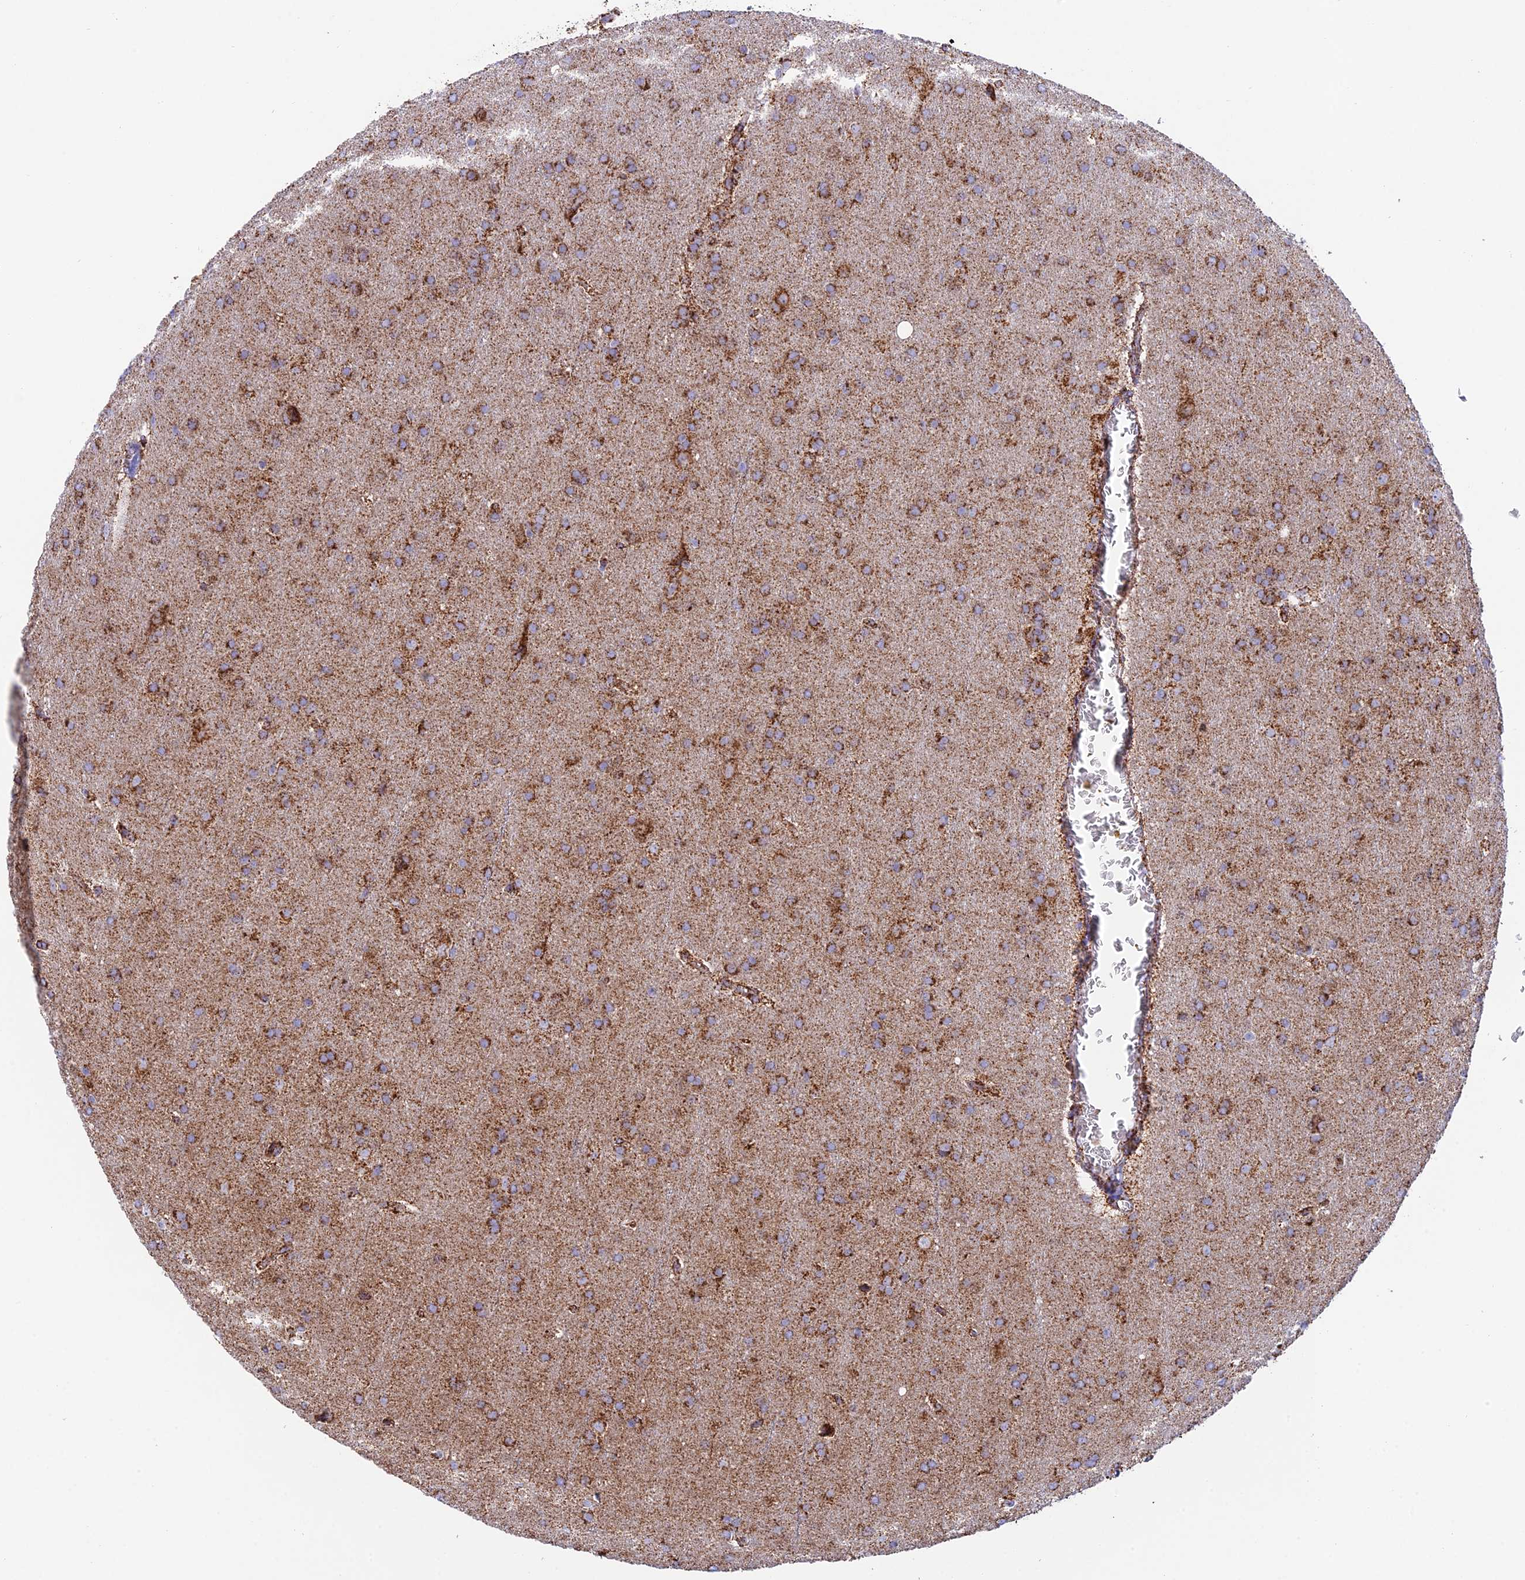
{"staining": {"intensity": "strong", "quantity": "25%-75%", "location": "cytoplasmic/membranous"}, "tissue": "glioma", "cell_type": "Tumor cells", "image_type": "cancer", "snomed": [{"axis": "morphology", "description": "Glioma, malignant, Low grade"}, {"axis": "topography", "description": "Brain"}], "caption": "Malignant glioma (low-grade) stained with DAB (3,3'-diaminobenzidine) immunohistochemistry displays high levels of strong cytoplasmic/membranous expression in about 25%-75% of tumor cells.", "gene": "CHCHD3", "patient": {"sex": "female", "age": 32}}